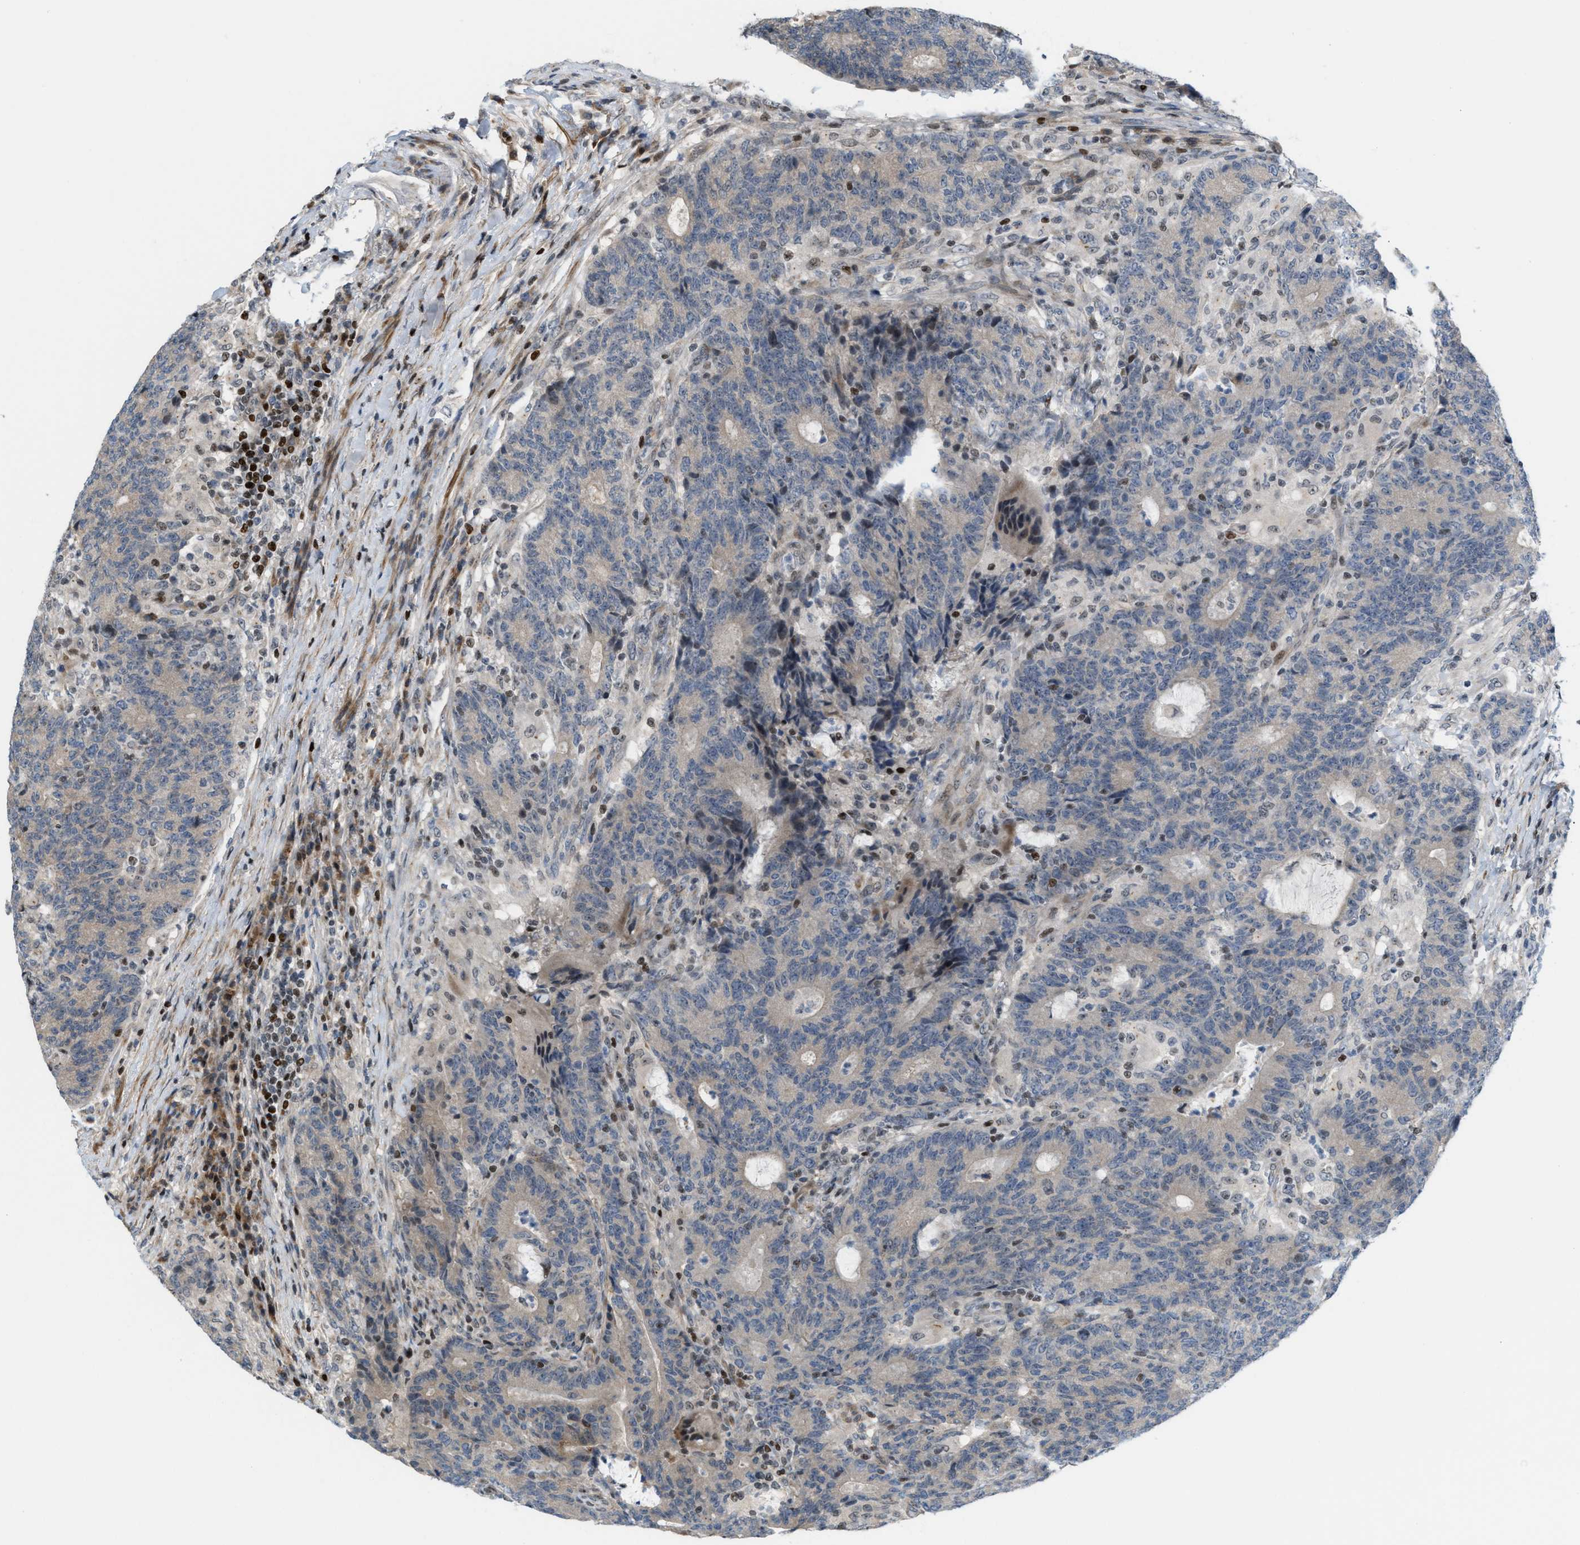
{"staining": {"intensity": "negative", "quantity": "none", "location": "none"}, "tissue": "colorectal cancer", "cell_type": "Tumor cells", "image_type": "cancer", "snomed": [{"axis": "morphology", "description": "Normal tissue, NOS"}, {"axis": "morphology", "description": "Adenocarcinoma, NOS"}, {"axis": "topography", "description": "Colon"}], "caption": "Immunohistochemistry (IHC) of human colorectal cancer (adenocarcinoma) reveals no expression in tumor cells. (IHC, brightfield microscopy, high magnification).", "gene": "ZNF276", "patient": {"sex": "female", "age": 75}}